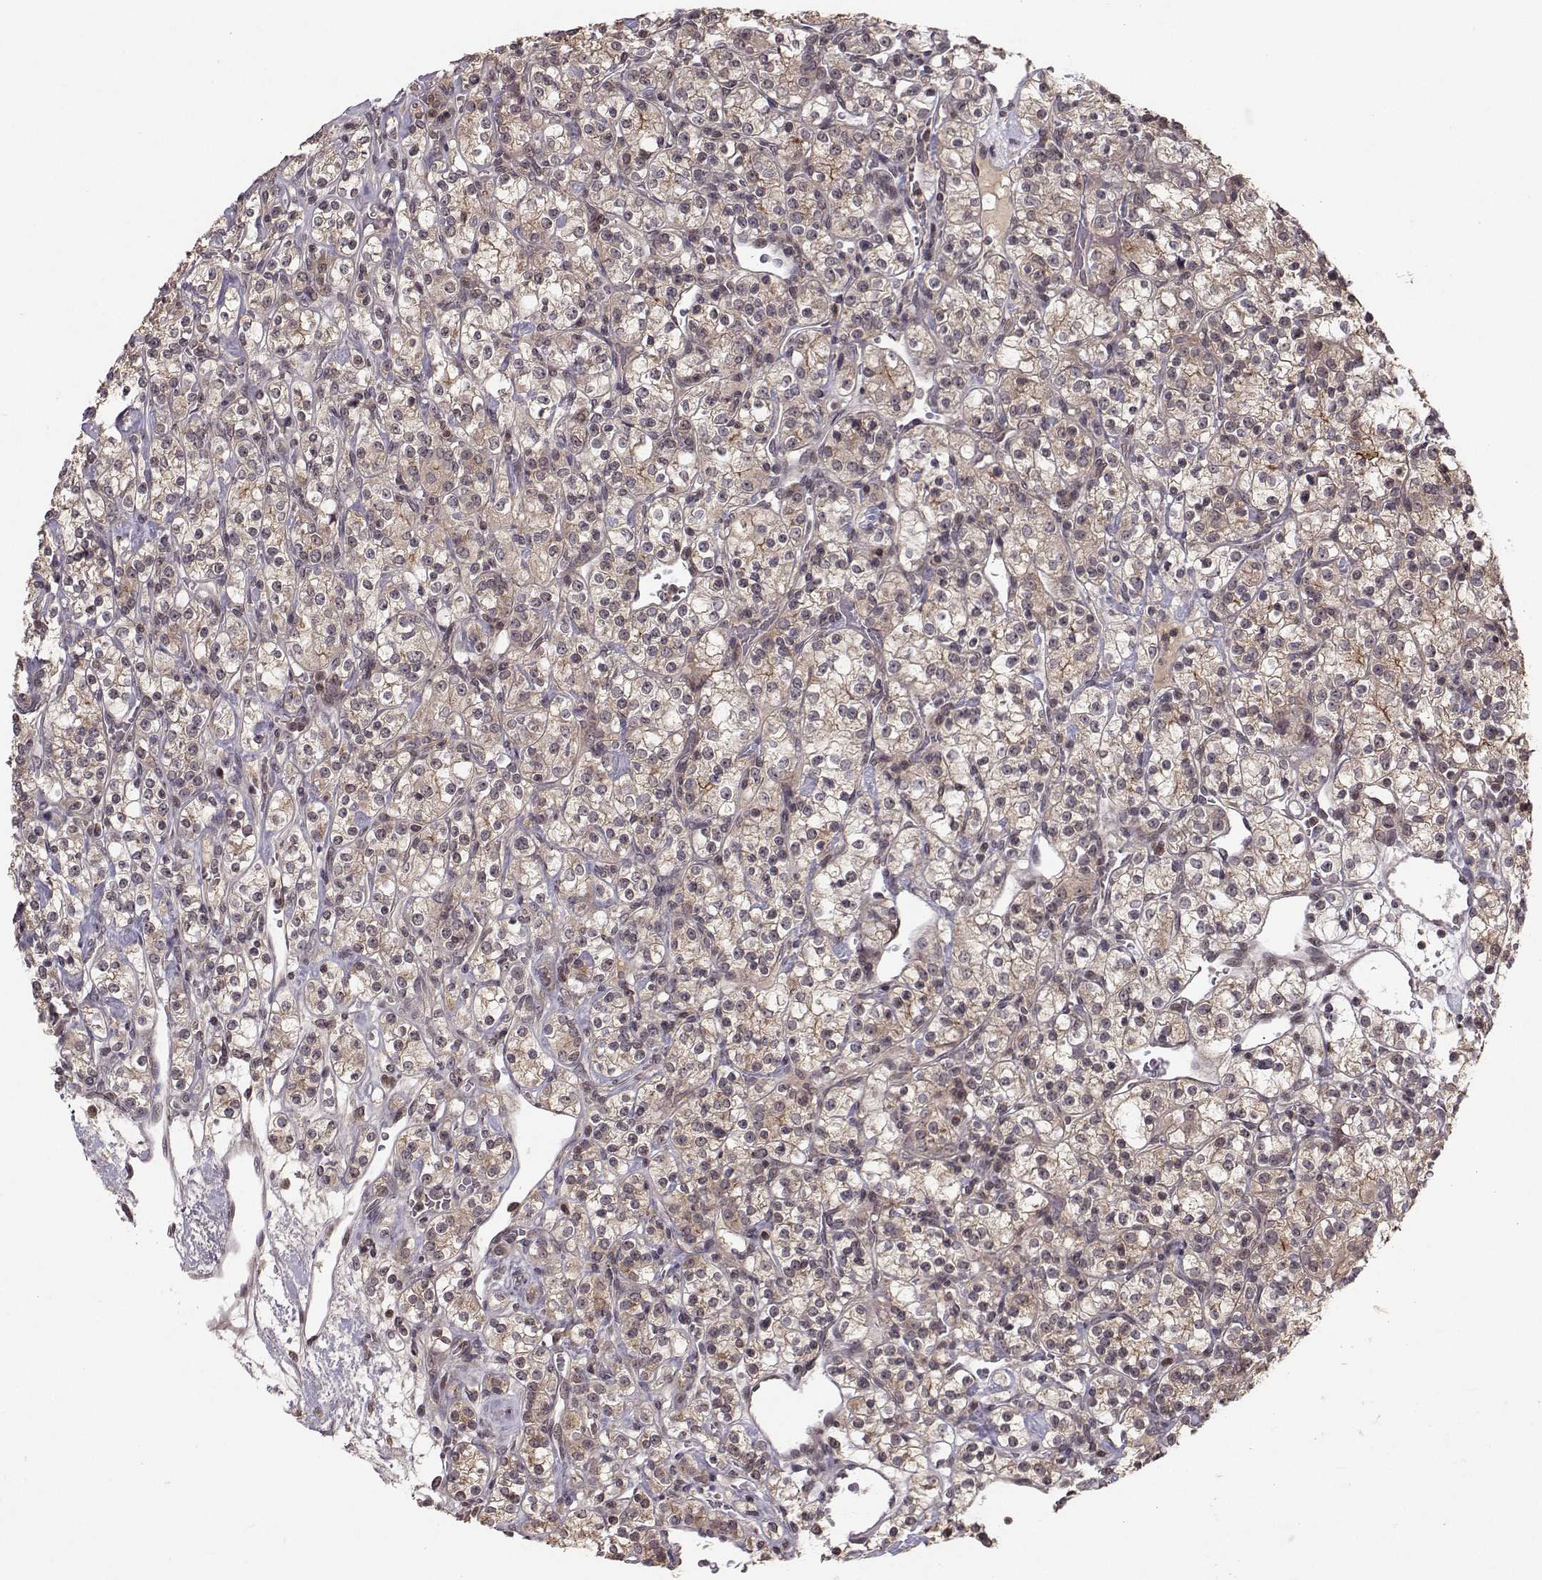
{"staining": {"intensity": "moderate", "quantity": "25%-75%", "location": "cytoplasmic/membranous"}, "tissue": "renal cancer", "cell_type": "Tumor cells", "image_type": "cancer", "snomed": [{"axis": "morphology", "description": "Adenocarcinoma, NOS"}, {"axis": "topography", "description": "Kidney"}], "caption": "The immunohistochemical stain highlights moderate cytoplasmic/membranous positivity in tumor cells of renal cancer (adenocarcinoma) tissue.", "gene": "PLEKHG3", "patient": {"sex": "male", "age": 77}}